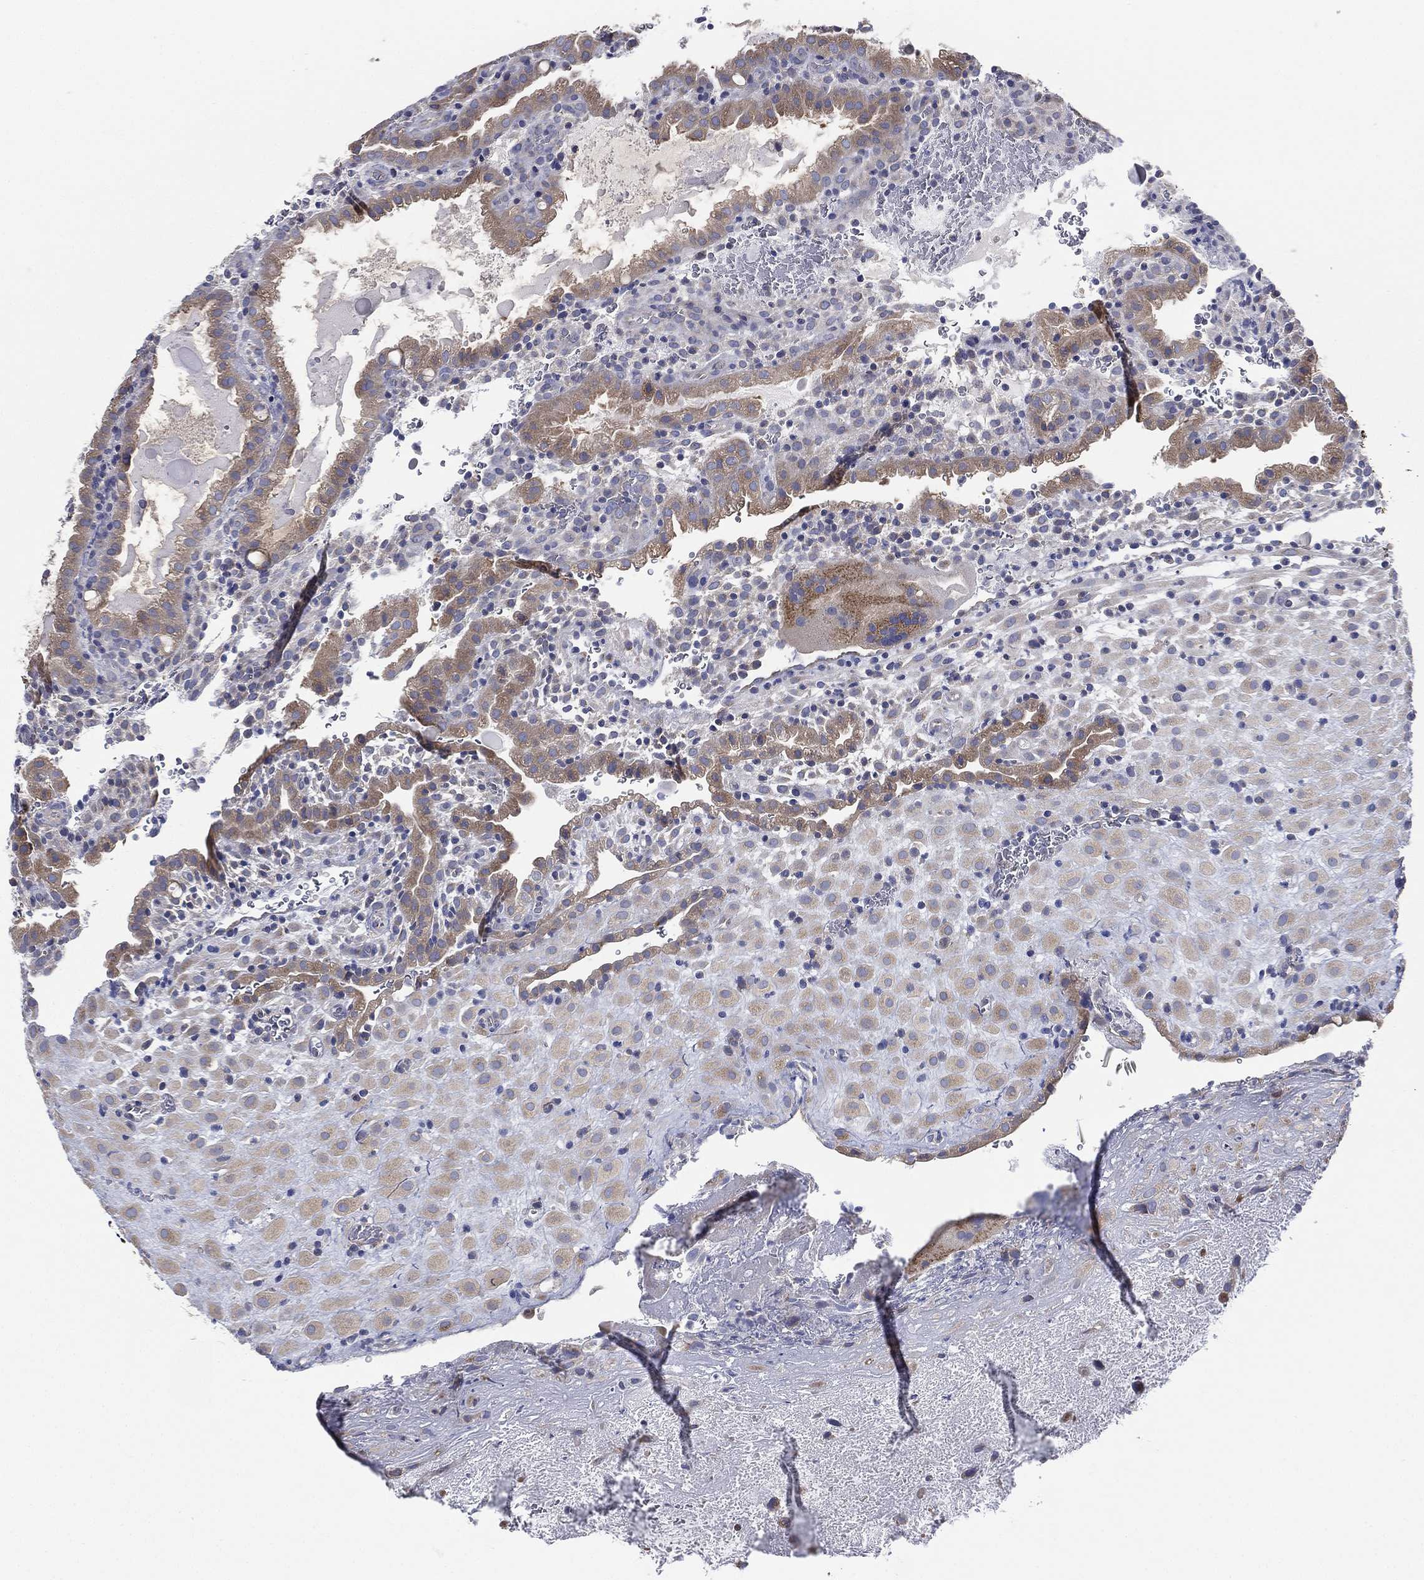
{"staining": {"intensity": "negative", "quantity": "none", "location": "none"}, "tissue": "placenta", "cell_type": "Decidual cells", "image_type": "normal", "snomed": [{"axis": "morphology", "description": "Normal tissue, NOS"}, {"axis": "topography", "description": "Placenta"}], "caption": "Immunohistochemistry (IHC) micrograph of benign placenta: human placenta stained with DAB (3,3'-diaminobenzidine) exhibits no significant protein expression in decidual cells.", "gene": "ATP8A2", "patient": {"sex": "female", "age": 19}}